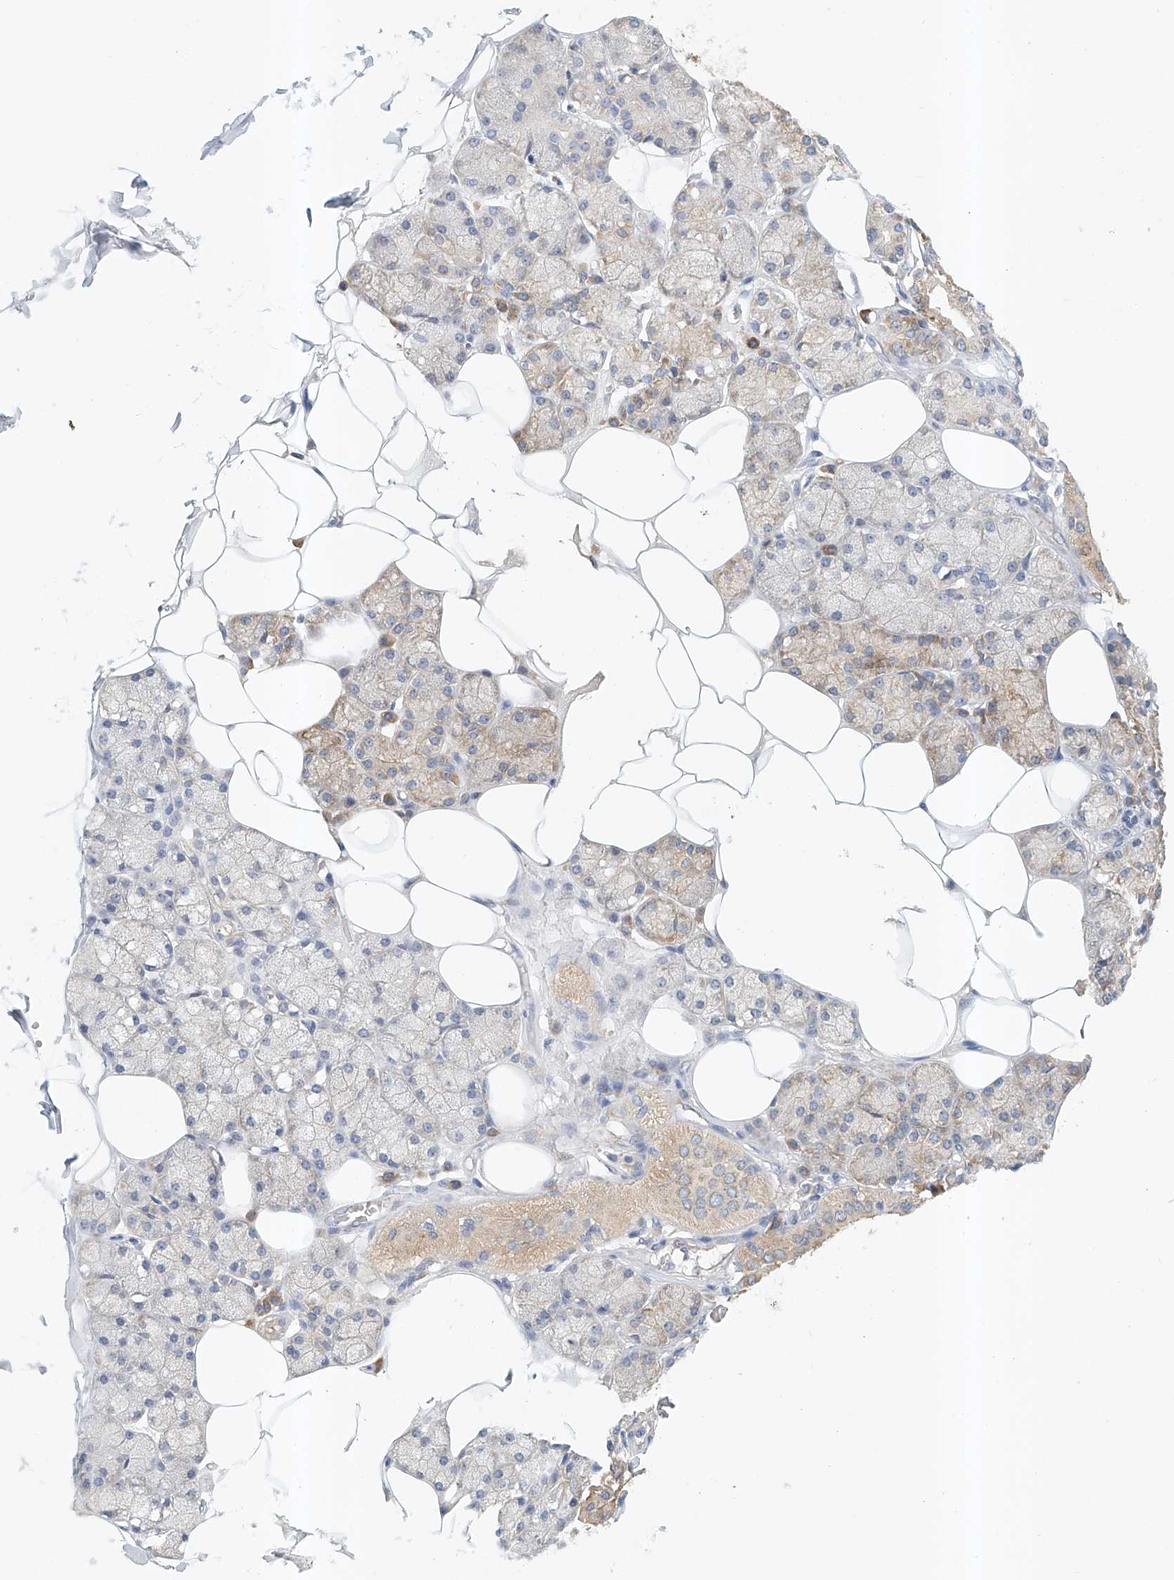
{"staining": {"intensity": "moderate", "quantity": "25%-75%", "location": "cytoplasmic/membranous"}, "tissue": "salivary gland", "cell_type": "Glandular cells", "image_type": "normal", "snomed": [{"axis": "morphology", "description": "Normal tissue, NOS"}, {"axis": "topography", "description": "Salivary gland"}], "caption": "Salivary gland stained for a protein demonstrates moderate cytoplasmic/membranous positivity in glandular cells. (DAB IHC, brown staining for protein, blue staining for nuclei).", "gene": "CARMIL1", "patient": {"sex": "male", "age": 62}}